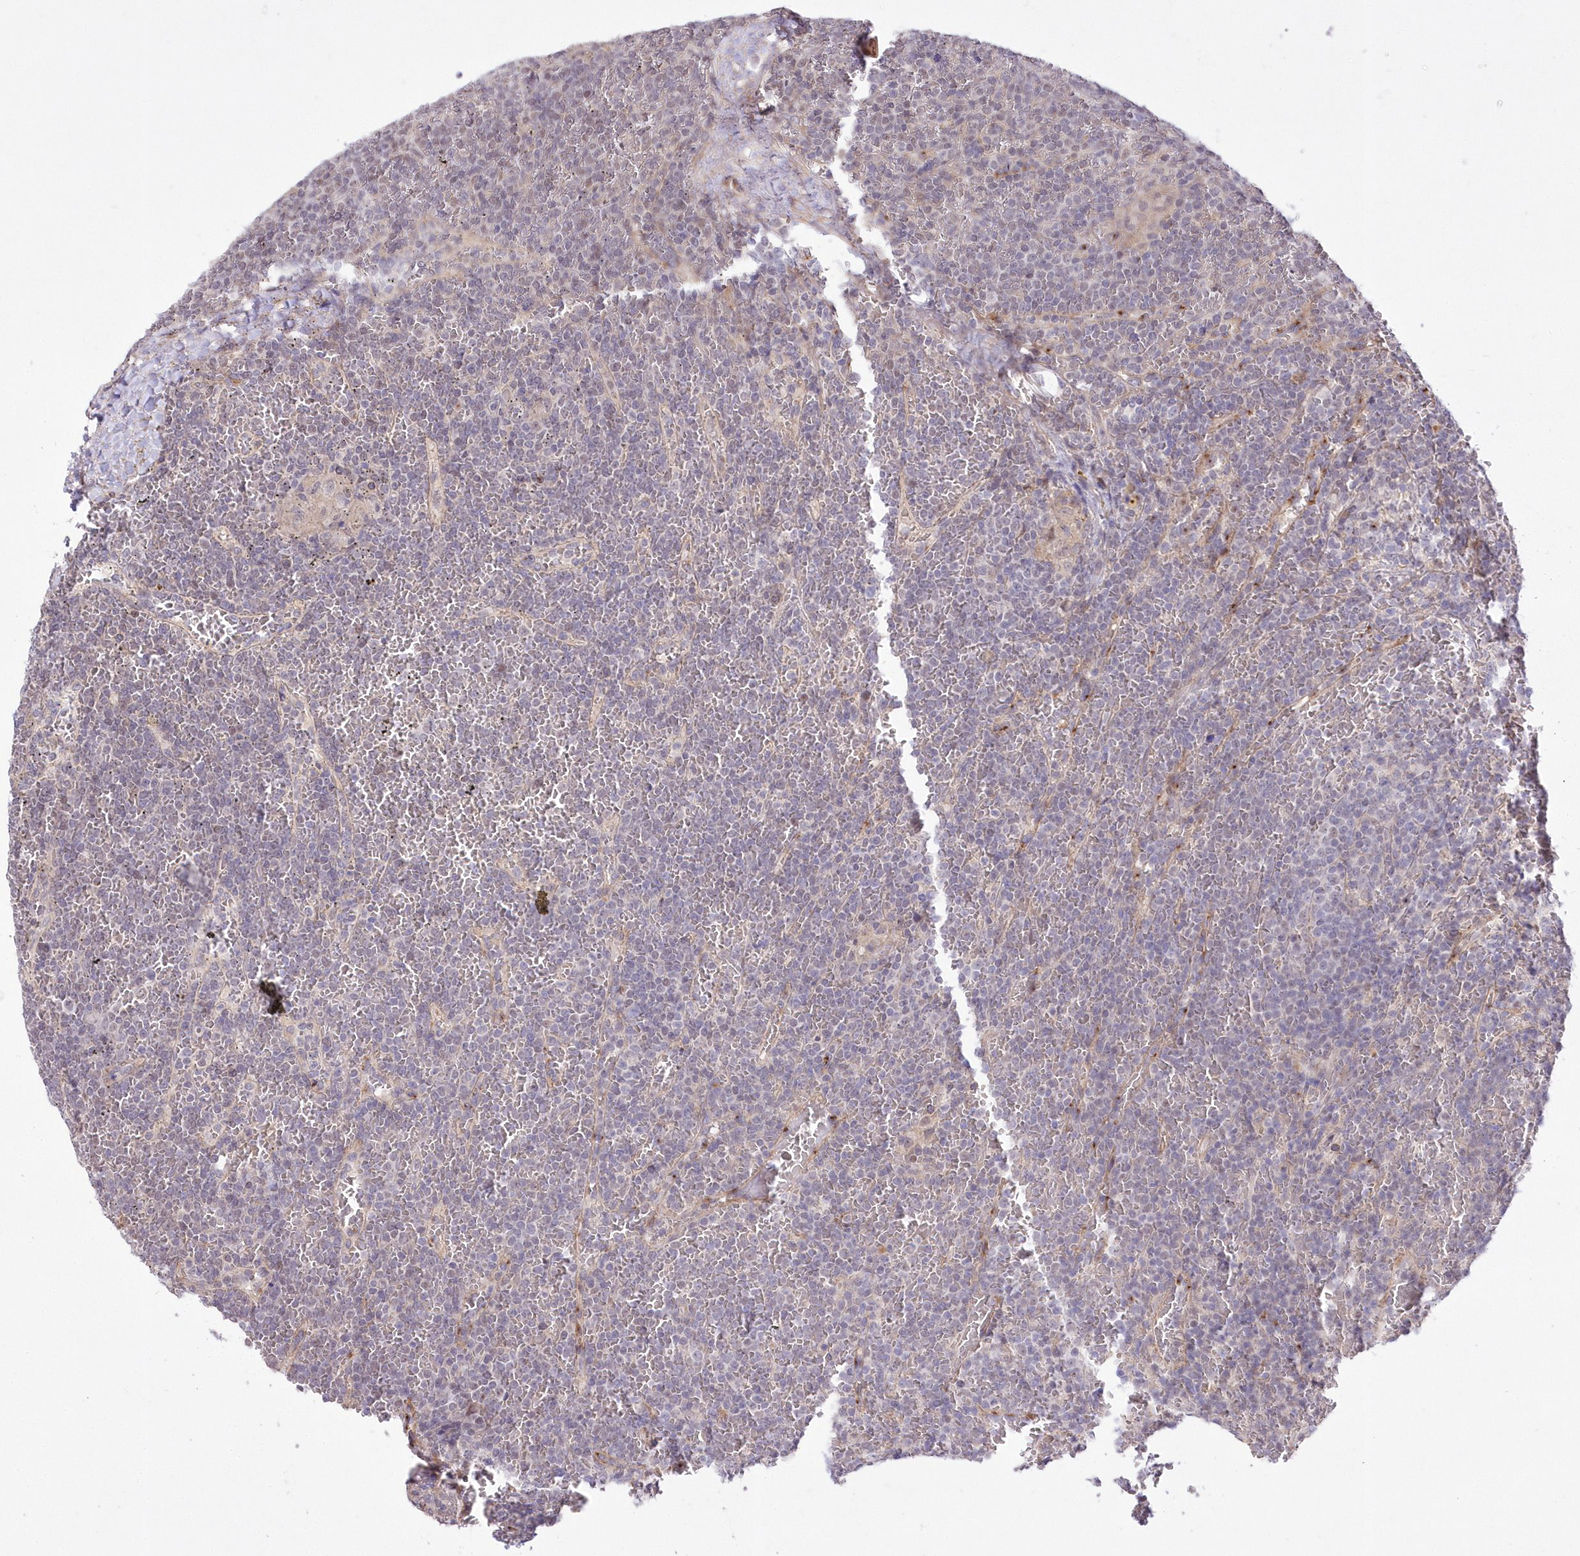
{"staining": {"intensity": "negative", "quantity": "none", "location": "none"}, "tissue": "lymphoma", "cell_type": "Tumor cells", "image_type": "cancer", "snomed": [{"axis": "morphology", "description": "Malignant lymphoma, non-Hodgkin's type, Low grade"}, {"axis": "topography", "description": "Spleen"}], "caption": "Immunohistochemistry (IHC) of lymphoma reveals no expression in tumor cells.", "gene": "FAM241B", "patient": {"sex": "female", "age": 19}}